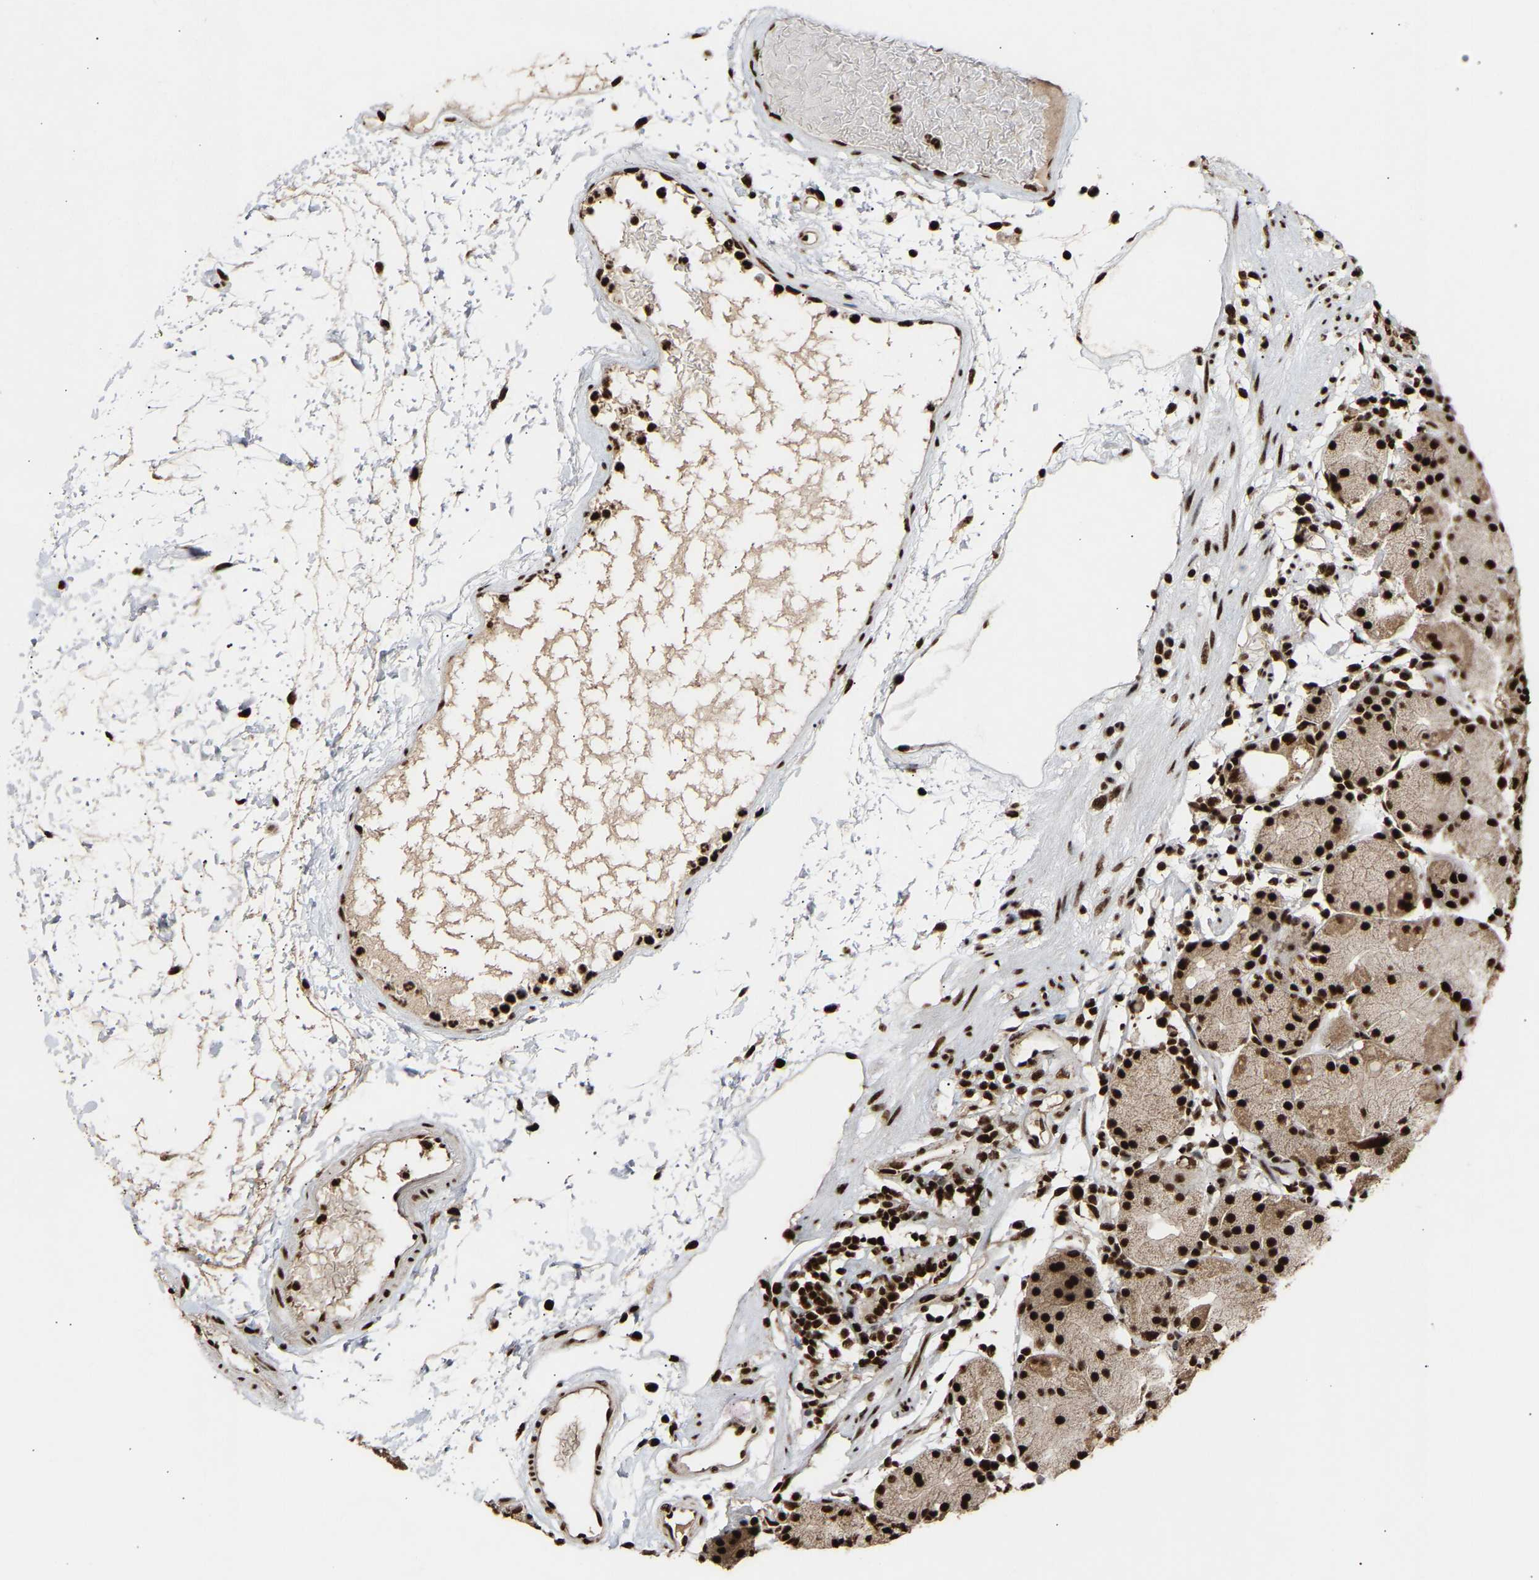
{"staining": {"intensity": "strong", "quantity": ">75%", "location": "nuclear"}, "tissue": "stomach", "cell_type": "Glandular cells", "image_type": "normal", "snomed": [{"axis": "morphology", "description": "Normal tissue, NOS"}, {"axis": "topography", "description": "Stomach"}, {"axis": "topography", "description": "Stomach, lower"}], "caption": "High-magnification brightfield microscopy of benign stomach stained with DAB (3,3'-diaminobenzidine) (brown) and counterstained with hematoxylin (blue). glandular cells exhibit strong nuclear positivity is appreciated in about>75% of cells. Using DAB (3,3'-diaminobenzidine) (brown) and hematoxylin (blue) stains, captured at high magnification using brightfield microscopy.", "gene": "ALYREF", "patient": {"sex": "female", "age": 75}}